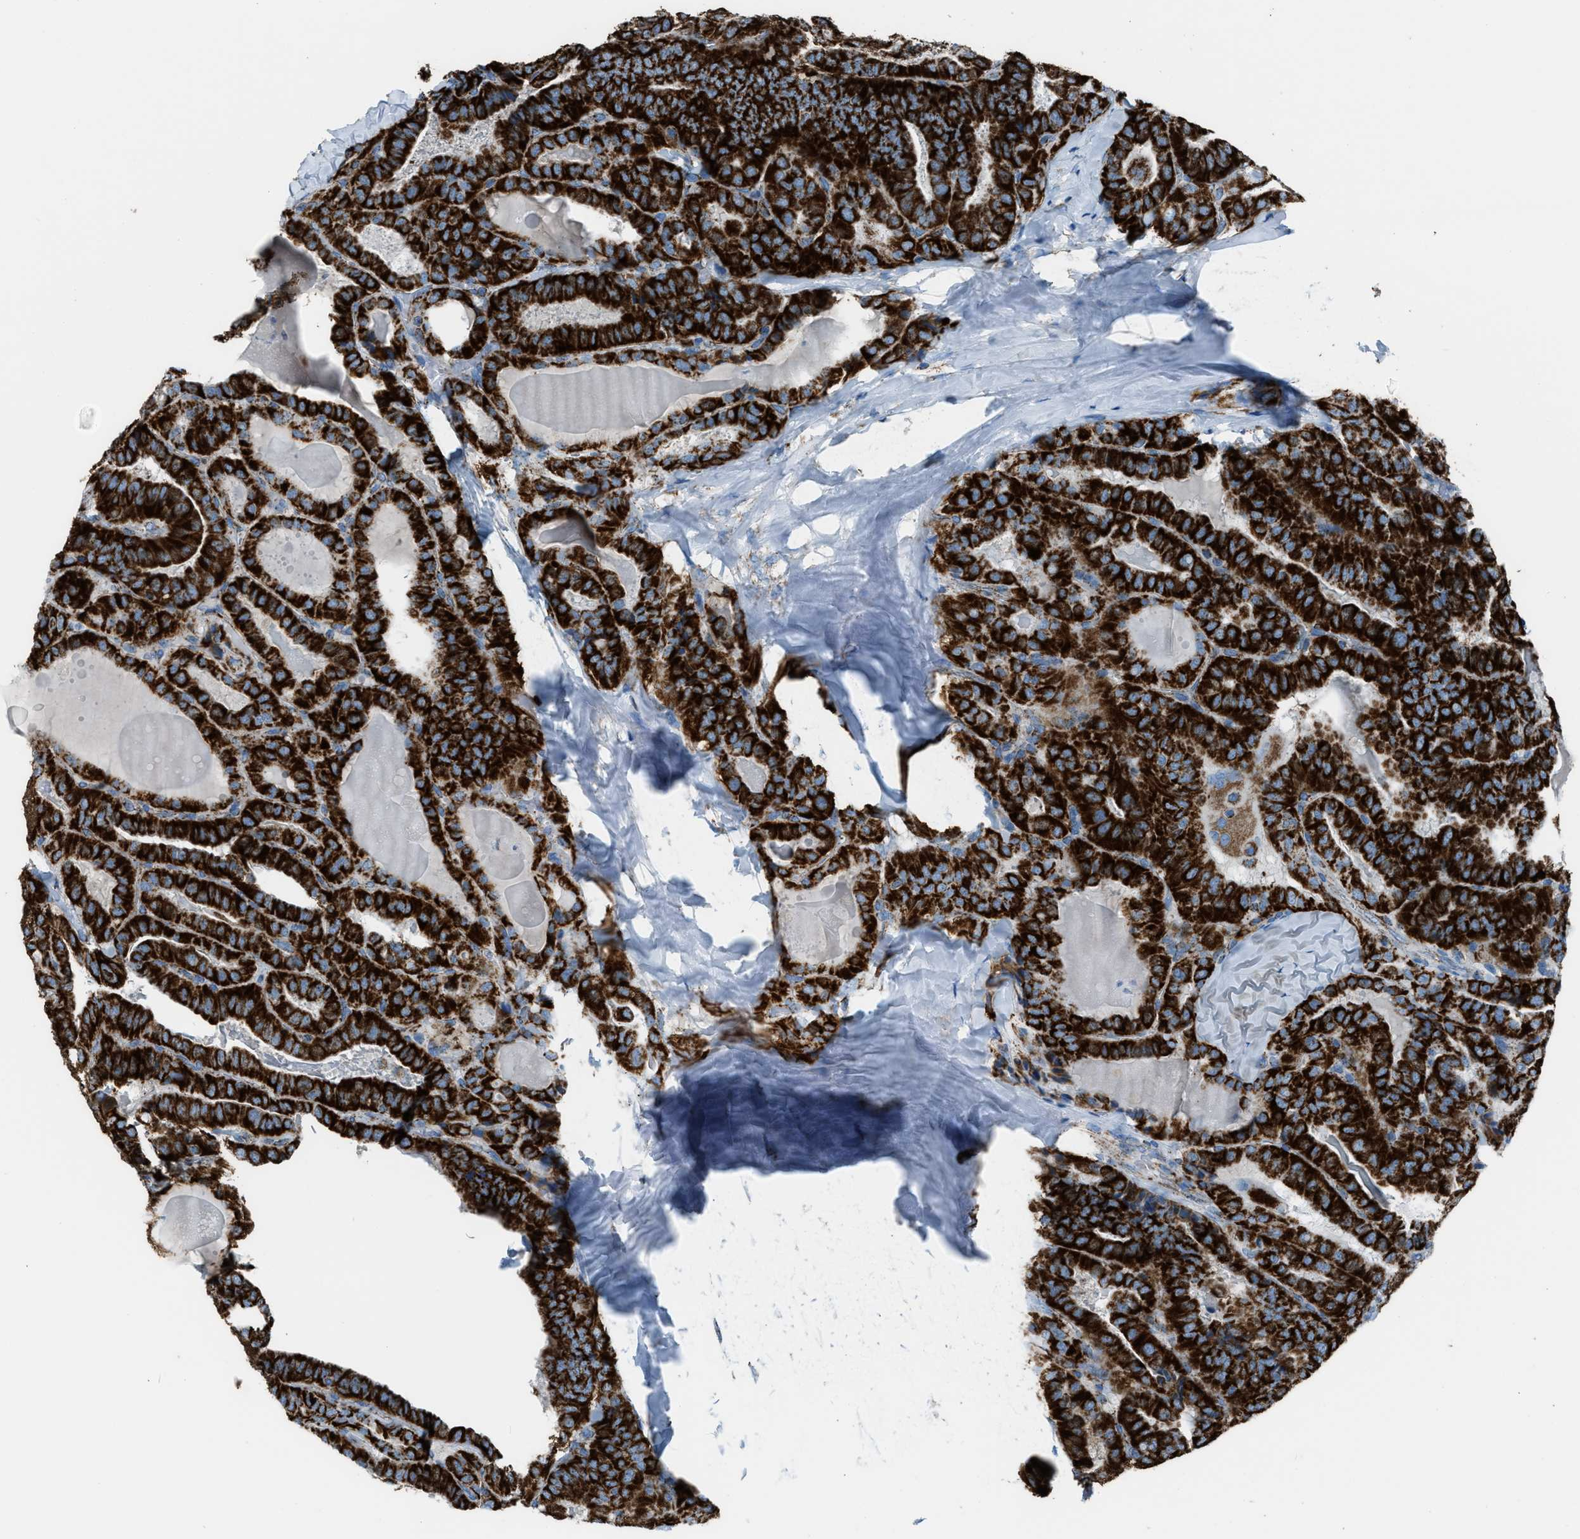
{"staining": {"intensity": "strong", "quantity": ">75%", "location": "cytoplasmic/membranous"}, "tissue": "thyroid cancer", "cell_type": "Tumor cells", "image_type": "cancer", "snomed": [{"axis": "morphology", "description": "Papillary adenocarcinoma, NOS"}, {"axis": "topography", "description": "Thyroid gland"}], "caption": "A high amount of strong cytoplasmic/membranous expression is present in about >75% of tumor cells in thyroid cancer (papillary adenocarcinoma) tissue.", "gene": "MDH2", "patient": {"sex": "male", "age": 77}}